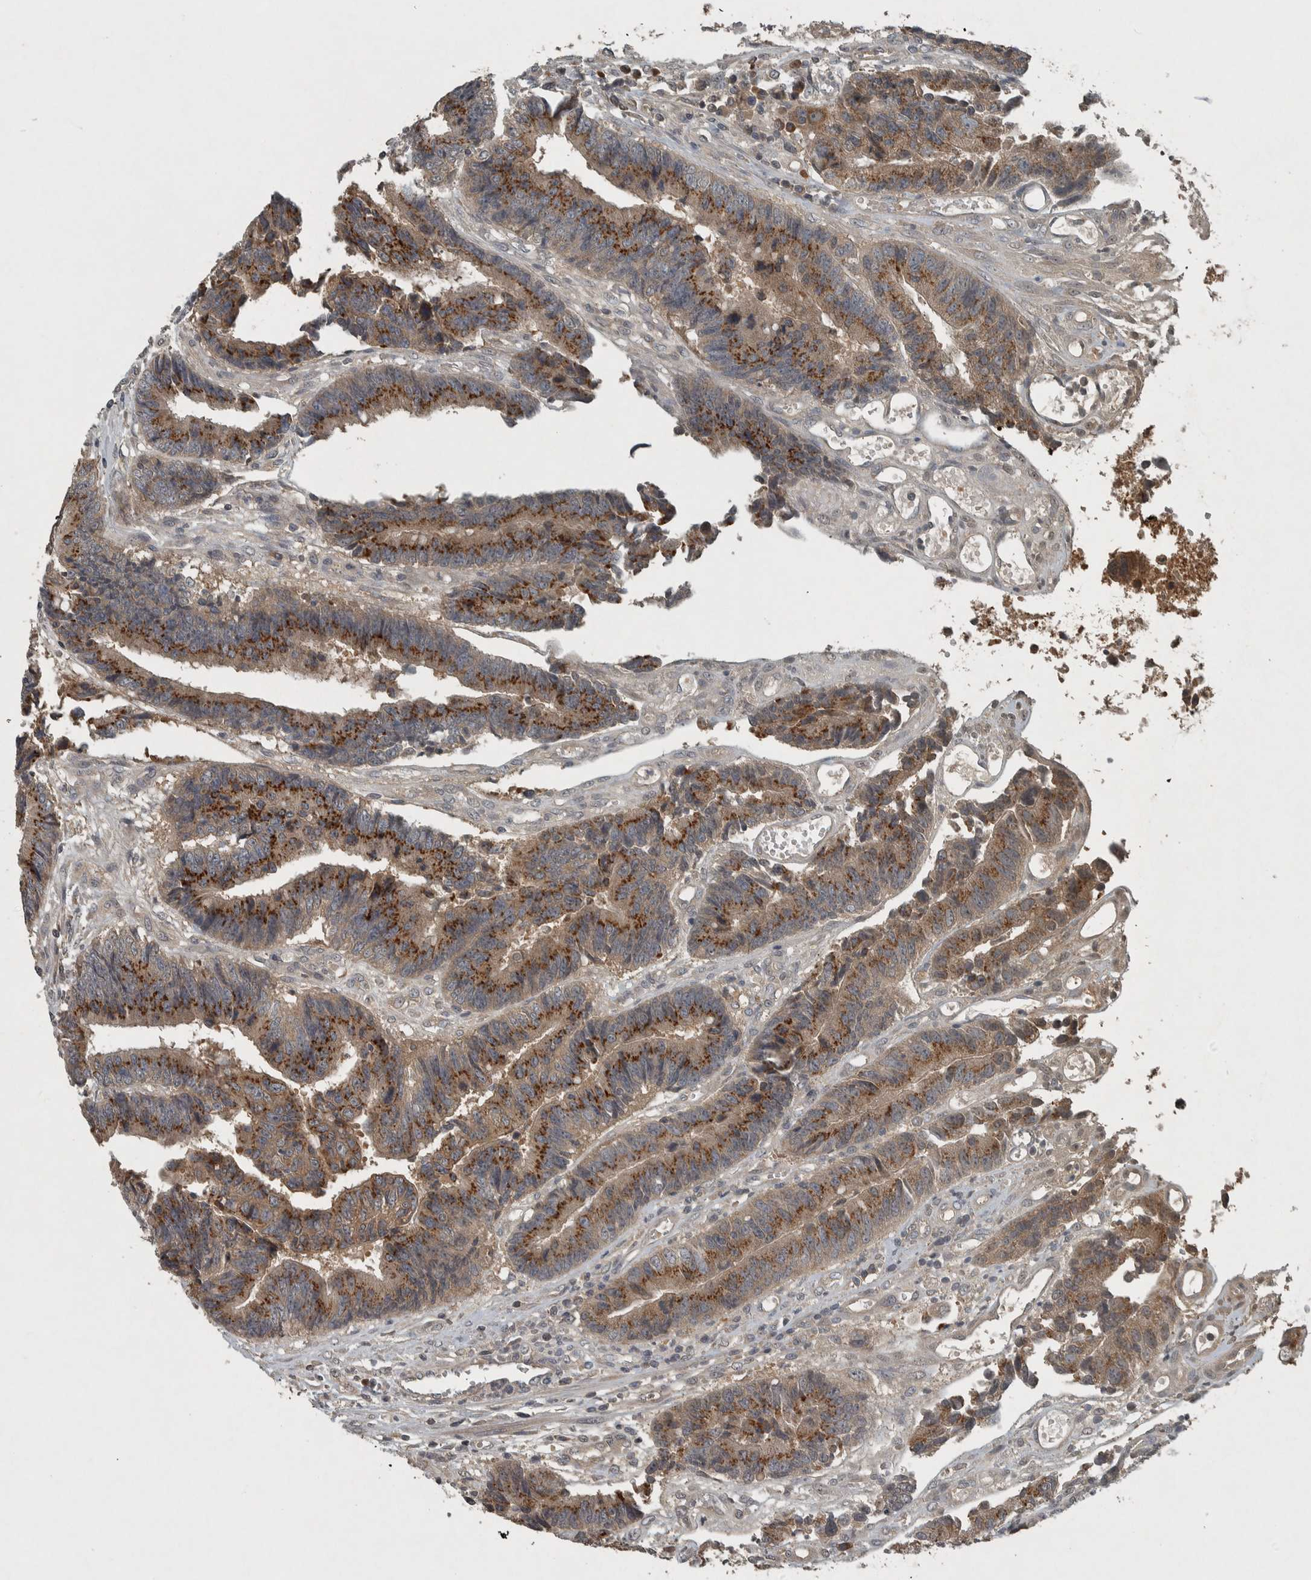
{"staining": {"intensity": "strong", "quantity": ">75%", "location": "cytoplasmic/membranous"}, "tissue": "colorectal cancer", "cell_type": "Tumor cells", "image_type": "cancer", "snomed": [{"axis": "morphology", "description": "Adenocarcinoma, NOS"}, {"axis": "topography", "description": "Rectum"}], "caption": "Immunohistochemistry (DAB) staining of colorectal cancer reveals strong cytoplasmic/membranous protein positivity in about >75% of tumor cells.", "gene": "CLCN2", "patient": {"sex": "male", "age": 84}}